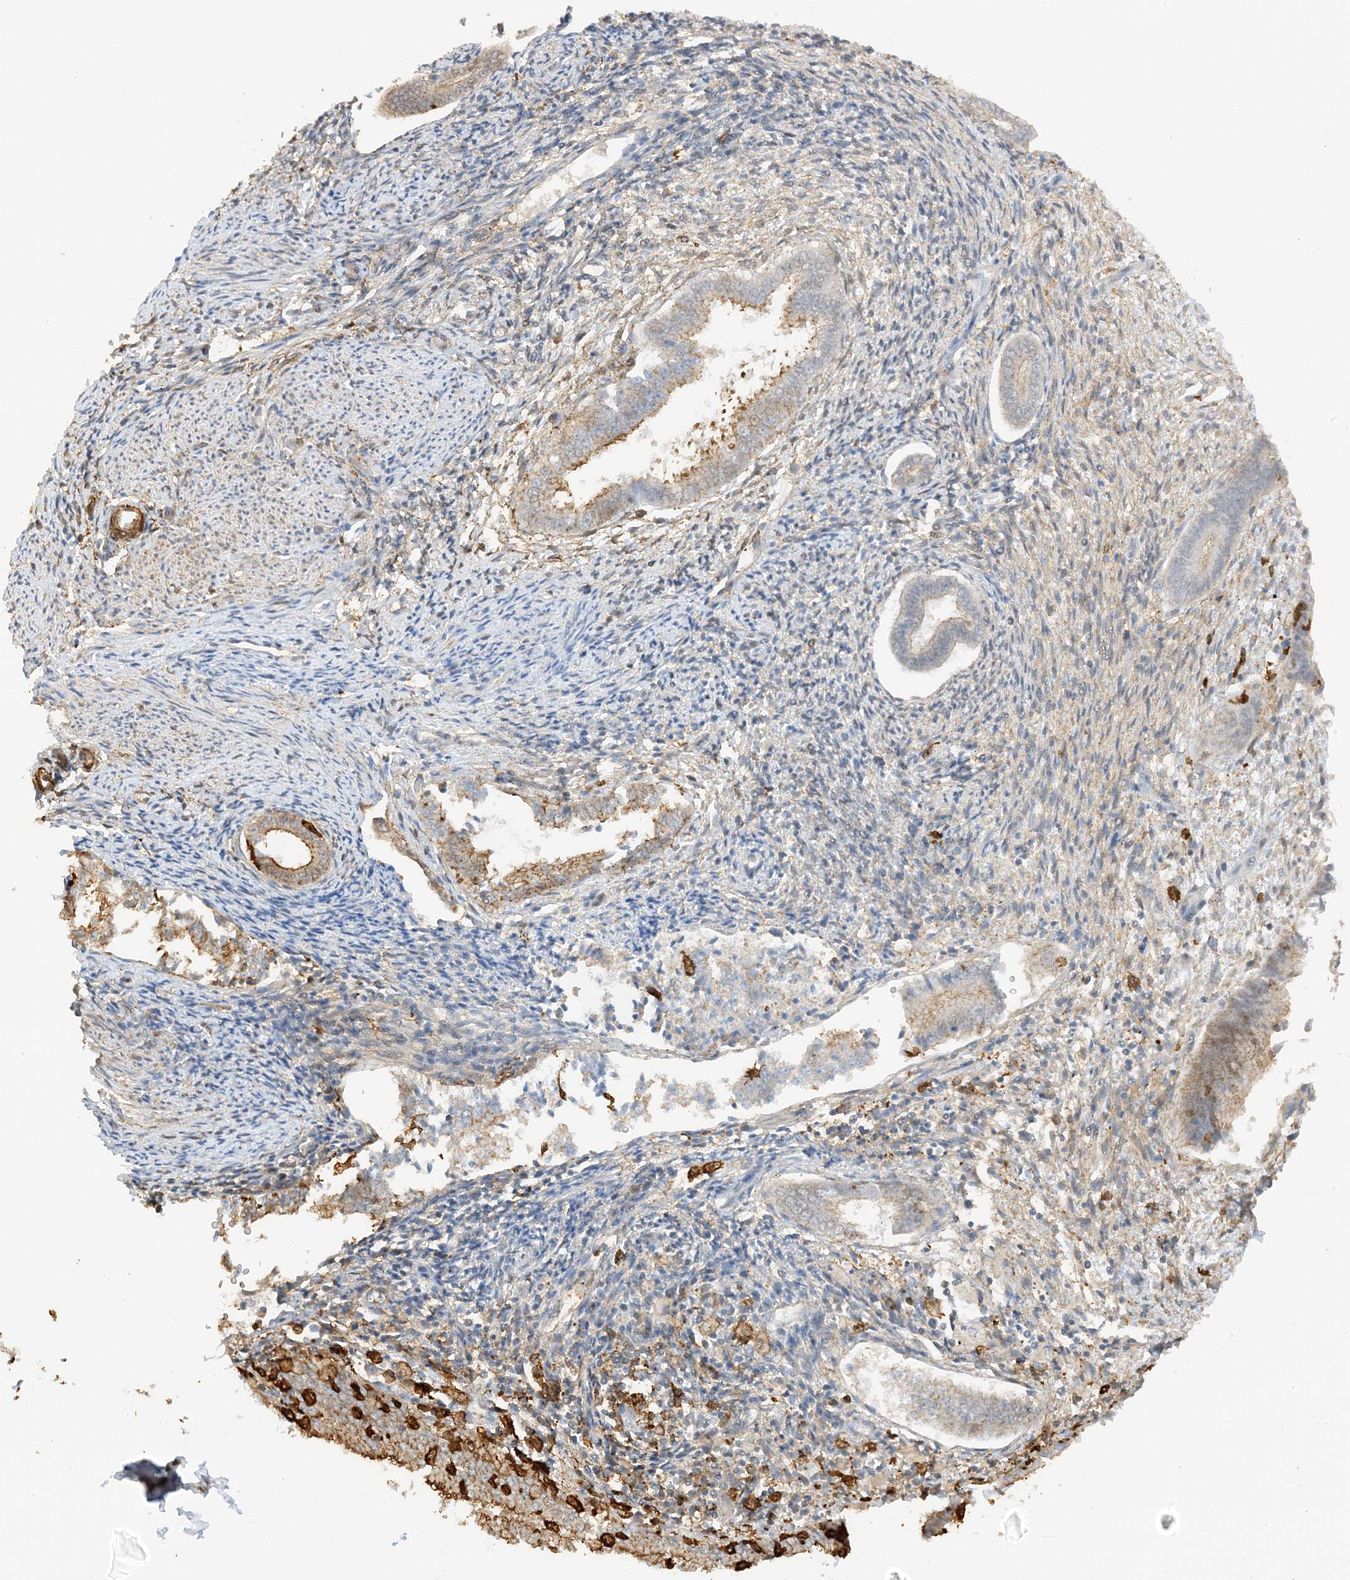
{"staining": {"intensity": "negative", "quantity": "none", "location": "none"}, "tissue": "endometrium", "cell_type": "Cells in endometrial stroma", "image_type": "normal", "snomed": [{"axis": "morphology", "description": "Normal tissue, NOS"}, {"axis": "topography", "description": "Endometrium"}], "caption": "Normal endometrium was stained to show a protein in brown. There is no significant positivity in cells in endometrial stroma. (Brightfield microscopy of DAB (3,3'-diaminobenzidine) IHC at high magnification).", "gene": "PHACTR2", "patient": {"sex": "female", "age": 56}}